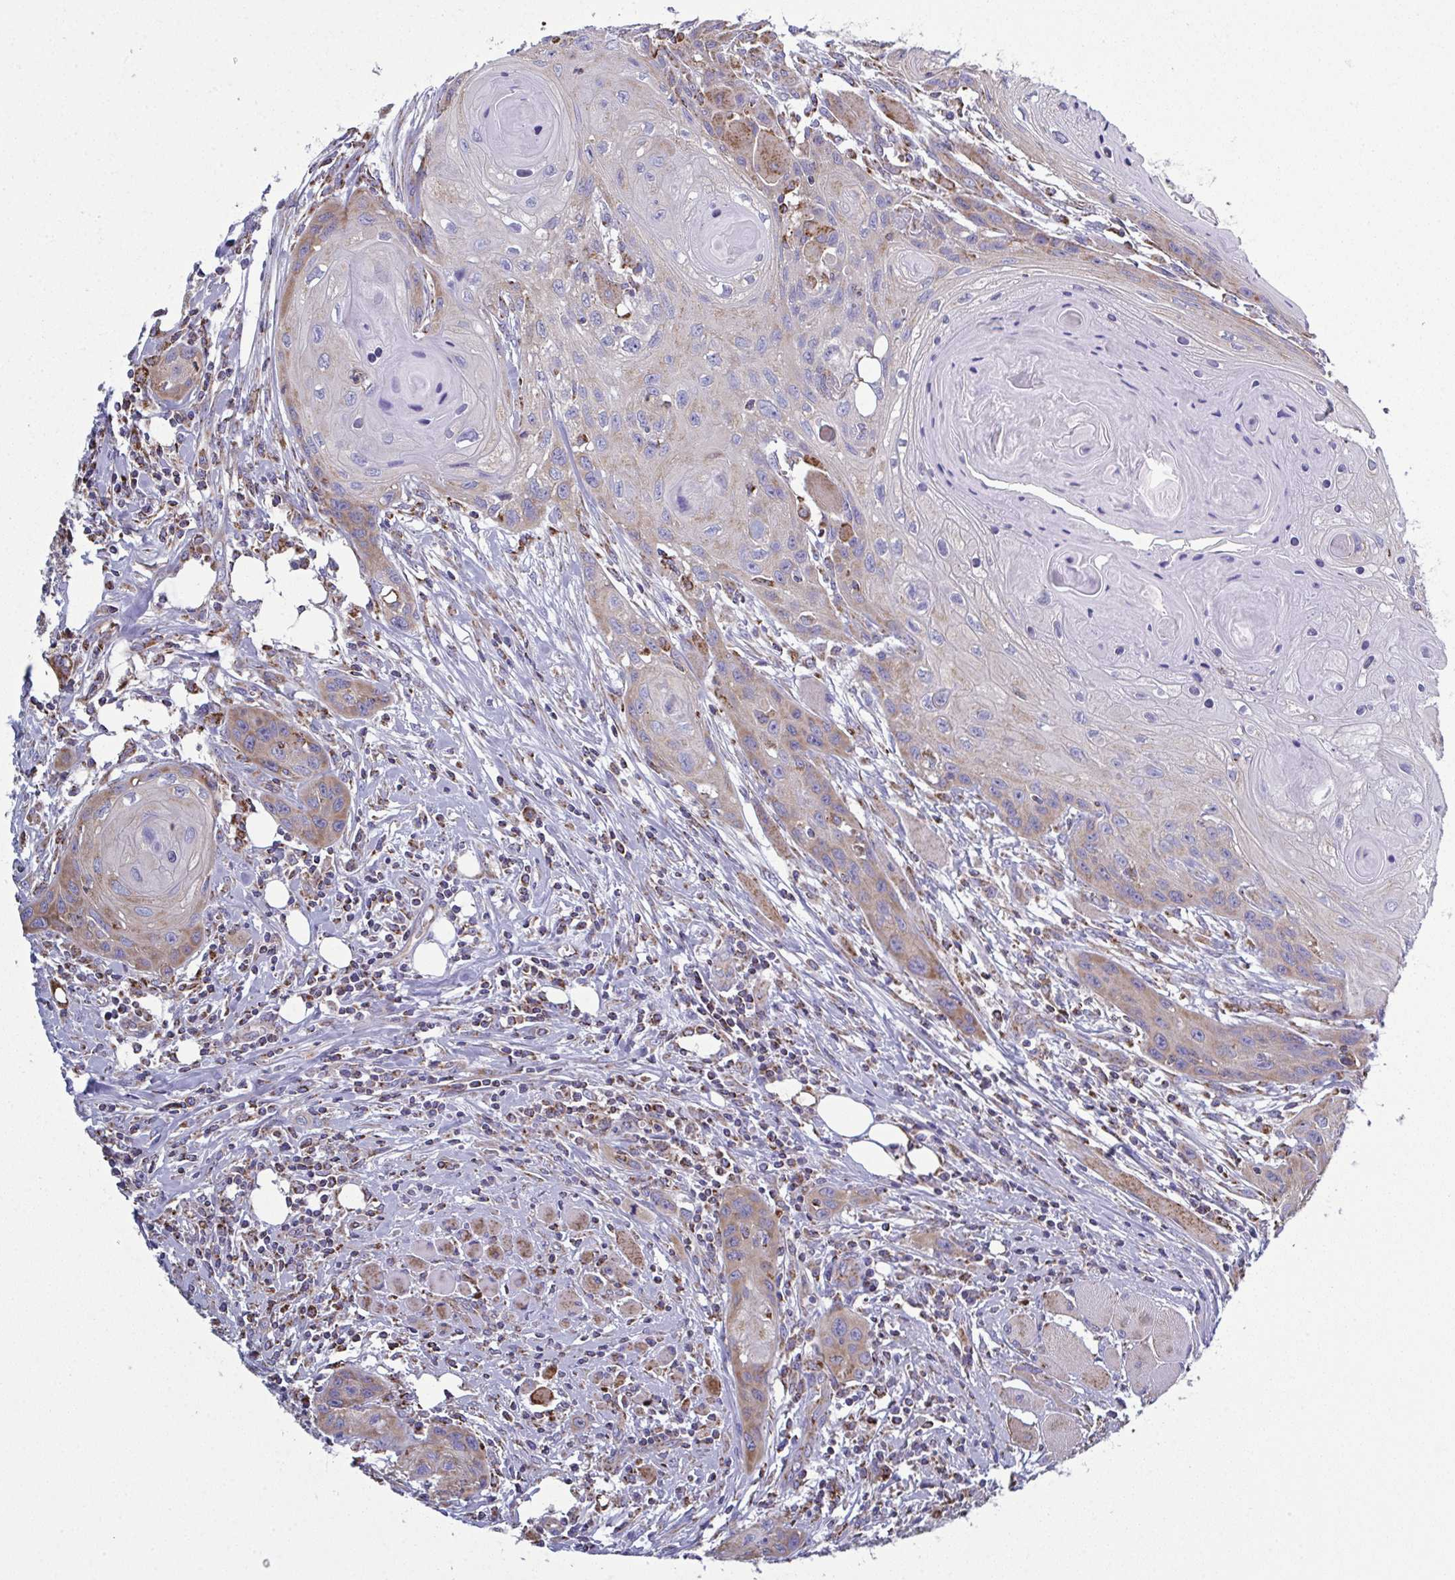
{"staining": {"intensity": "weak", "quantity": "<25%", "location": "cytoplasmic/membranous"}, "tissue": "head and neck cancer", "cell_type": "Tumor cells", "image_type": "cancer", "snomed": [{"axis": "morphology", "description": "Squamous cell carcinoma, NOS"}, {"axis": "topography", "description": "Oral tissue"}, {"axis": "topography", "description": "Head-Neck"}], "caption": "Tumor cells show no significant expression in head and neck cancer (squamous cell carcinoma).", "gene": "CSDE1", "patient": {"sex": "male", "age": 58}}